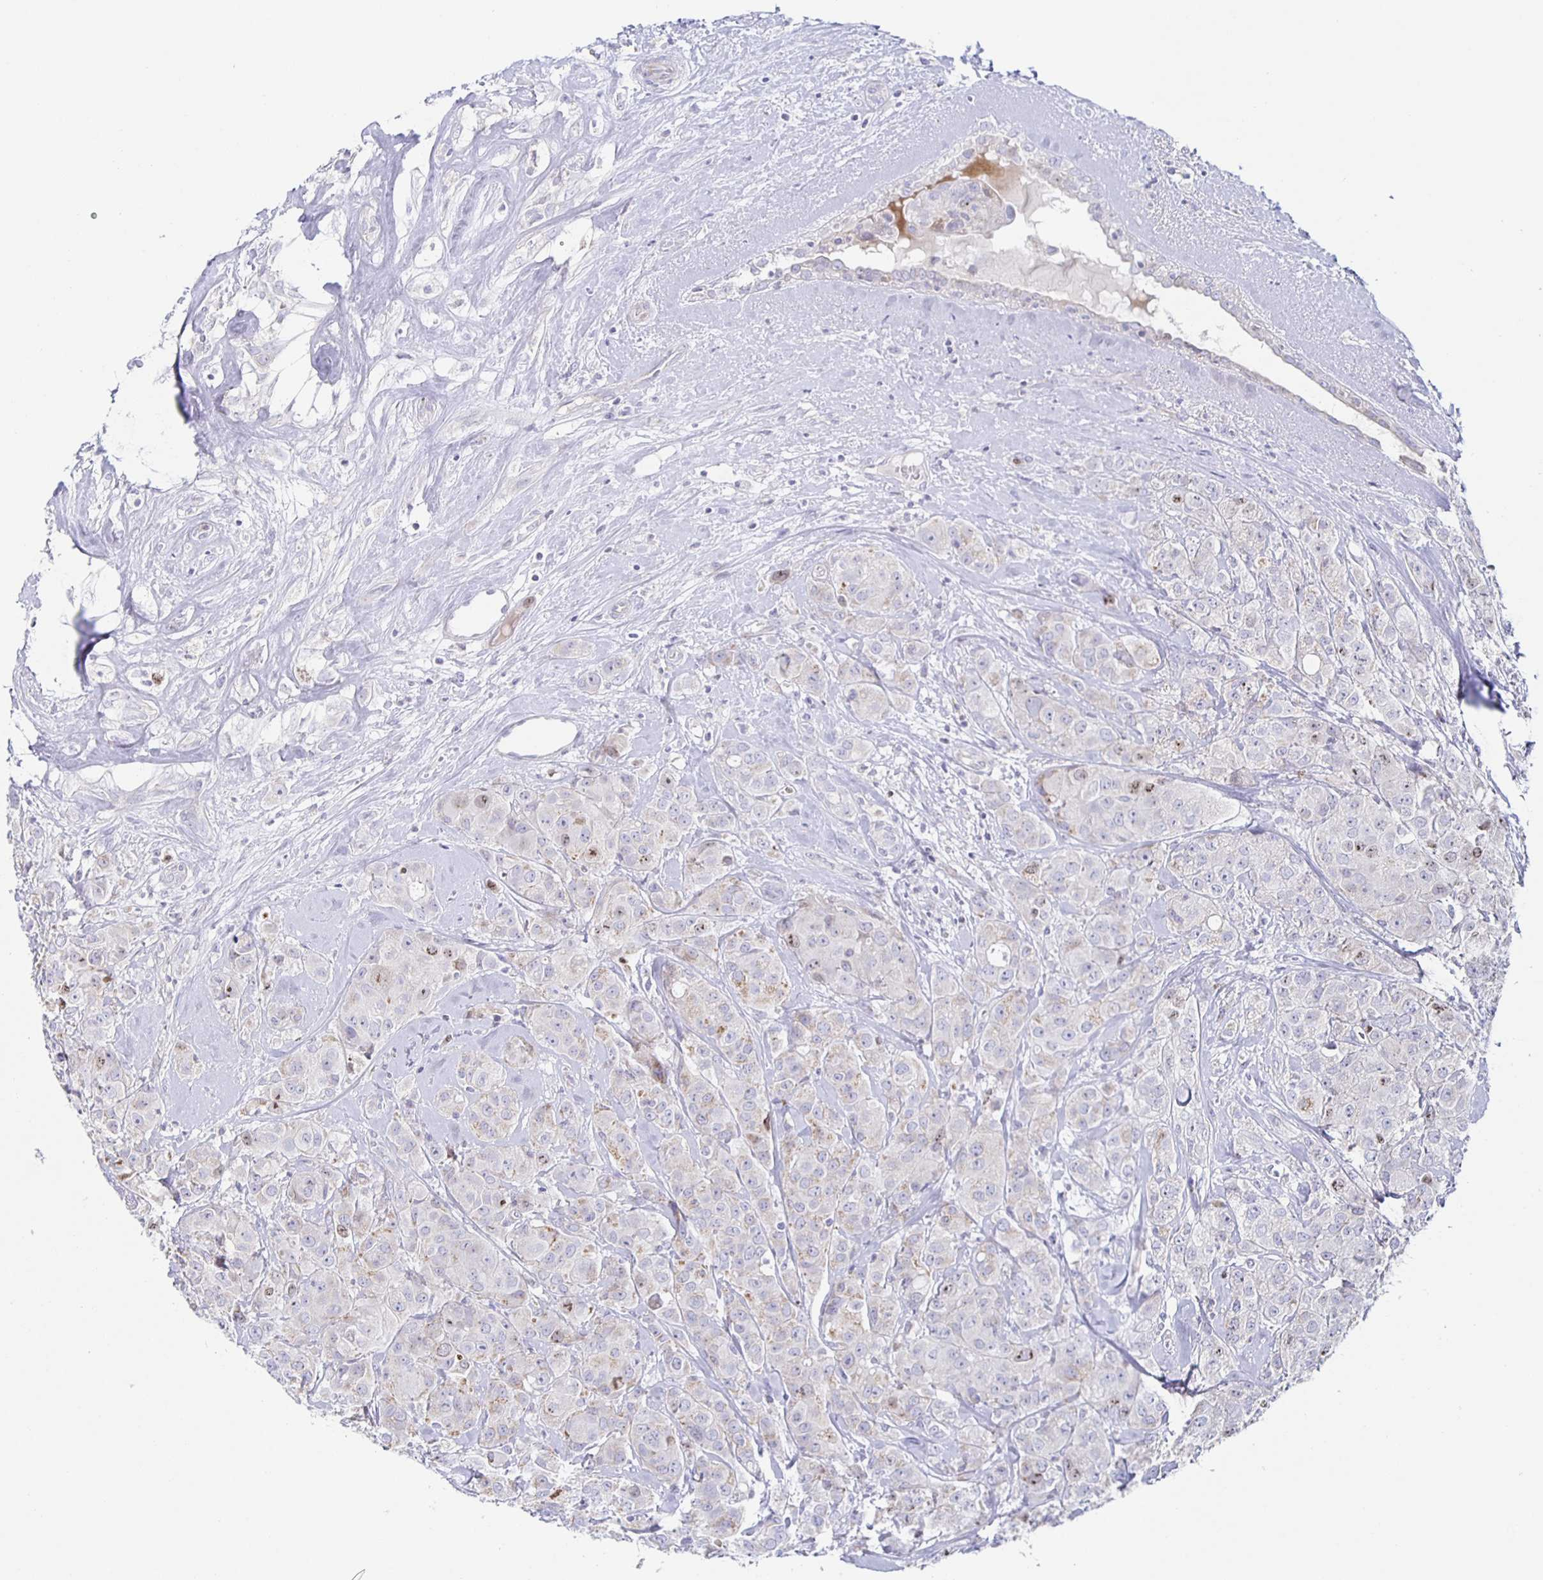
{"staining": {"intensity": "weak", "quantity": "<25%", "location": "cytoplasmic/membranous,nuclear"}, "tissue": "breast cancer", "cell_type": "Tumor cells", "image_type": "cancer", "snomed": [{"axis": "morphology", "description": "Normal tissue, NOS"}, {"axis": "morphology", "description": "Duct carcinoma"}, {"axis": "topography", "description": "Breast"}], "caption": "Immunohistochemistry (IHC) photomicrograph of breast cancer stained for a protein (brown), which displays no expression in tumor cells.", "gene": "CENPH", "patient": {"sex": "female", "age": 43}}